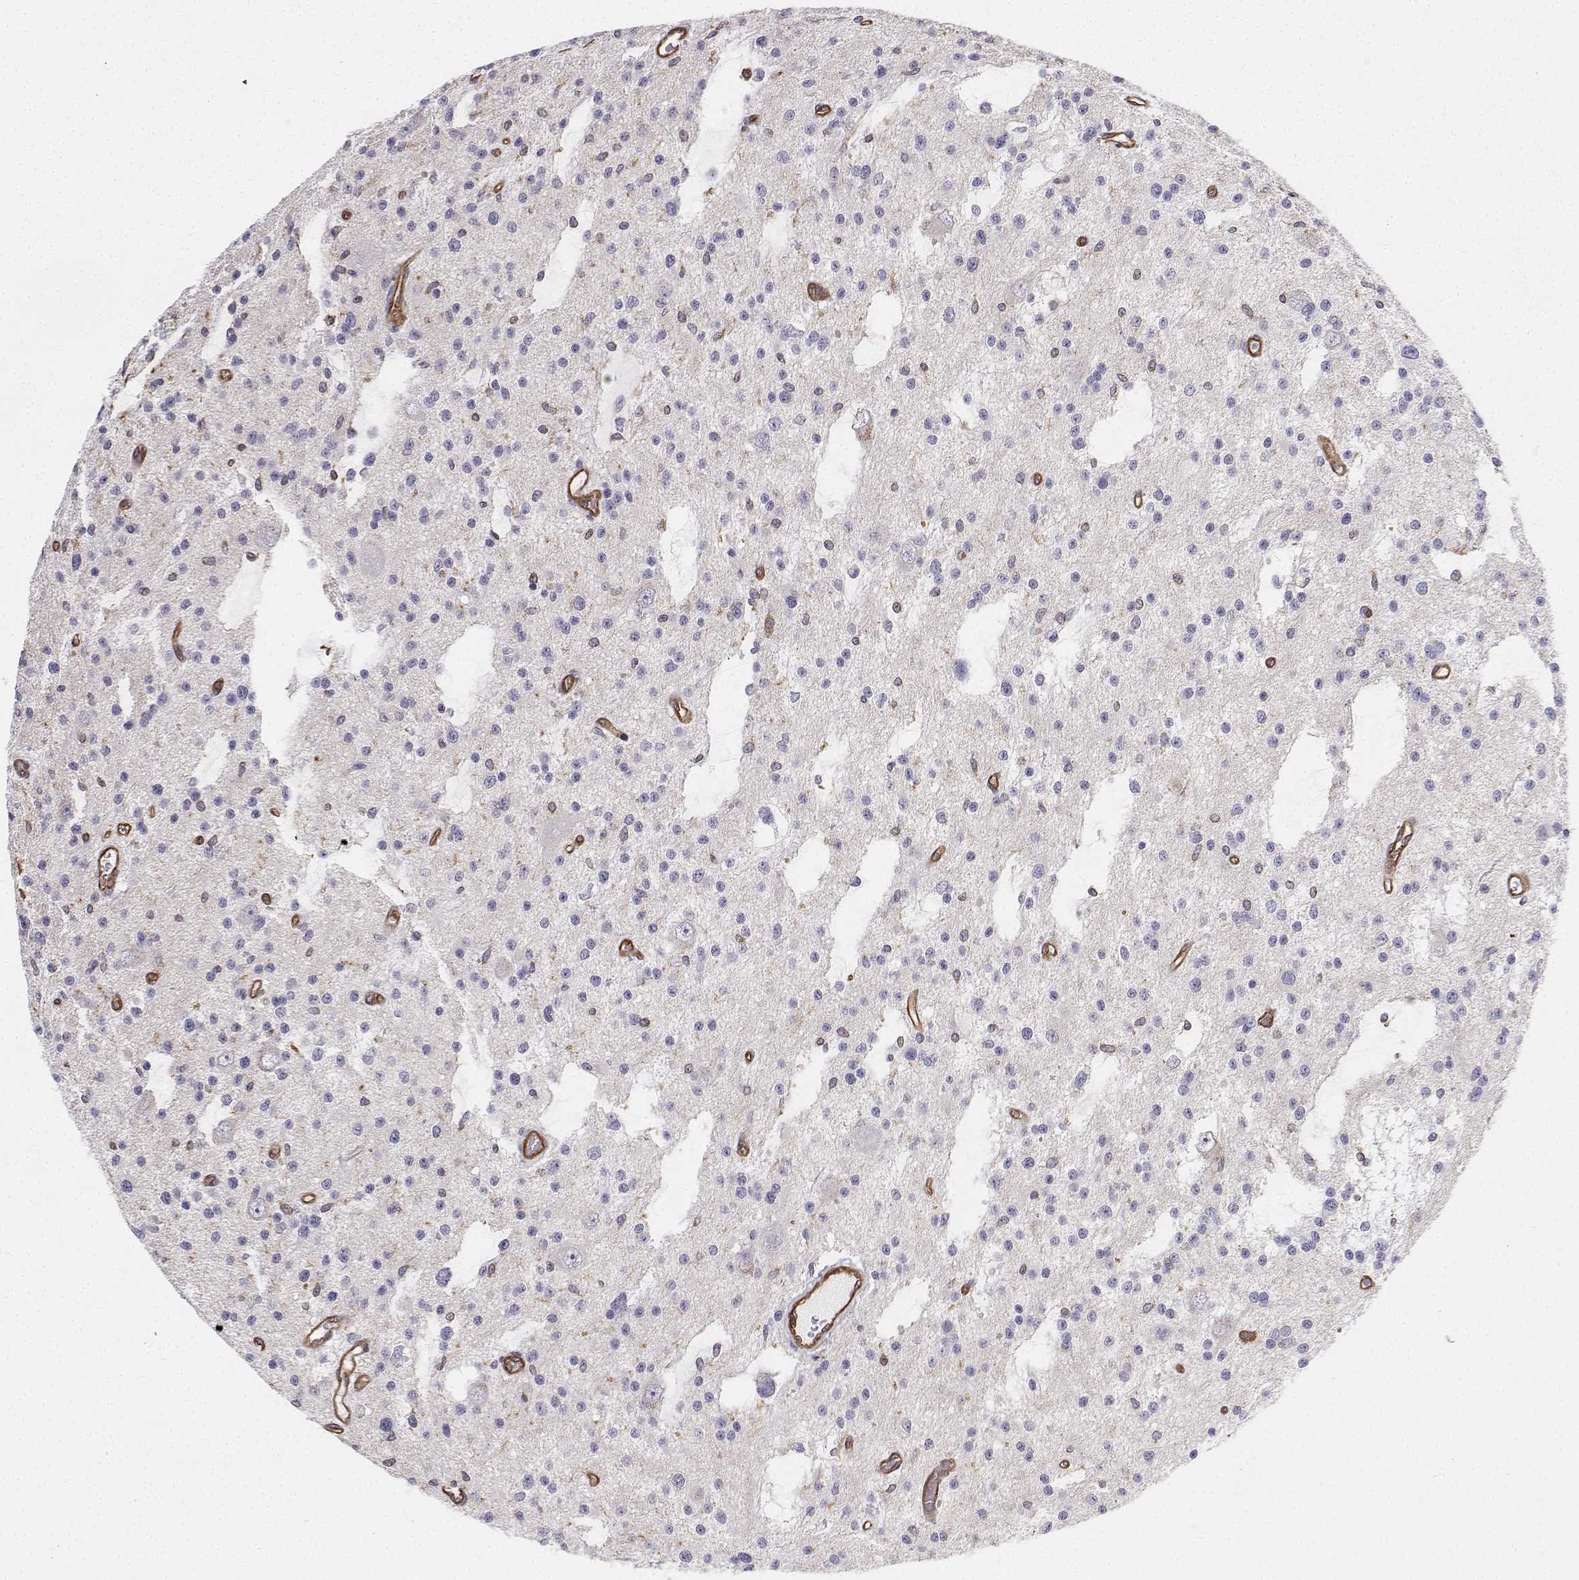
{"staining": {"intensity": "negative", "quantity": "none", "location": "none"}, "tissue": "glioma", "cell_type": "Tumor cells", "image_type": "cancer", "snomed": [{"axis": "morphology", "description": "Glioma, malignant, Low grade"}, {"axis": "topography", "description": "Brain"}], "caption": "Malignant glioma (low-grade) stained for a protein using immunohistochemistry reveals no staining tumor cells.", "gene": "MYH9", "patient": {"sex": "male", "age": 43}}